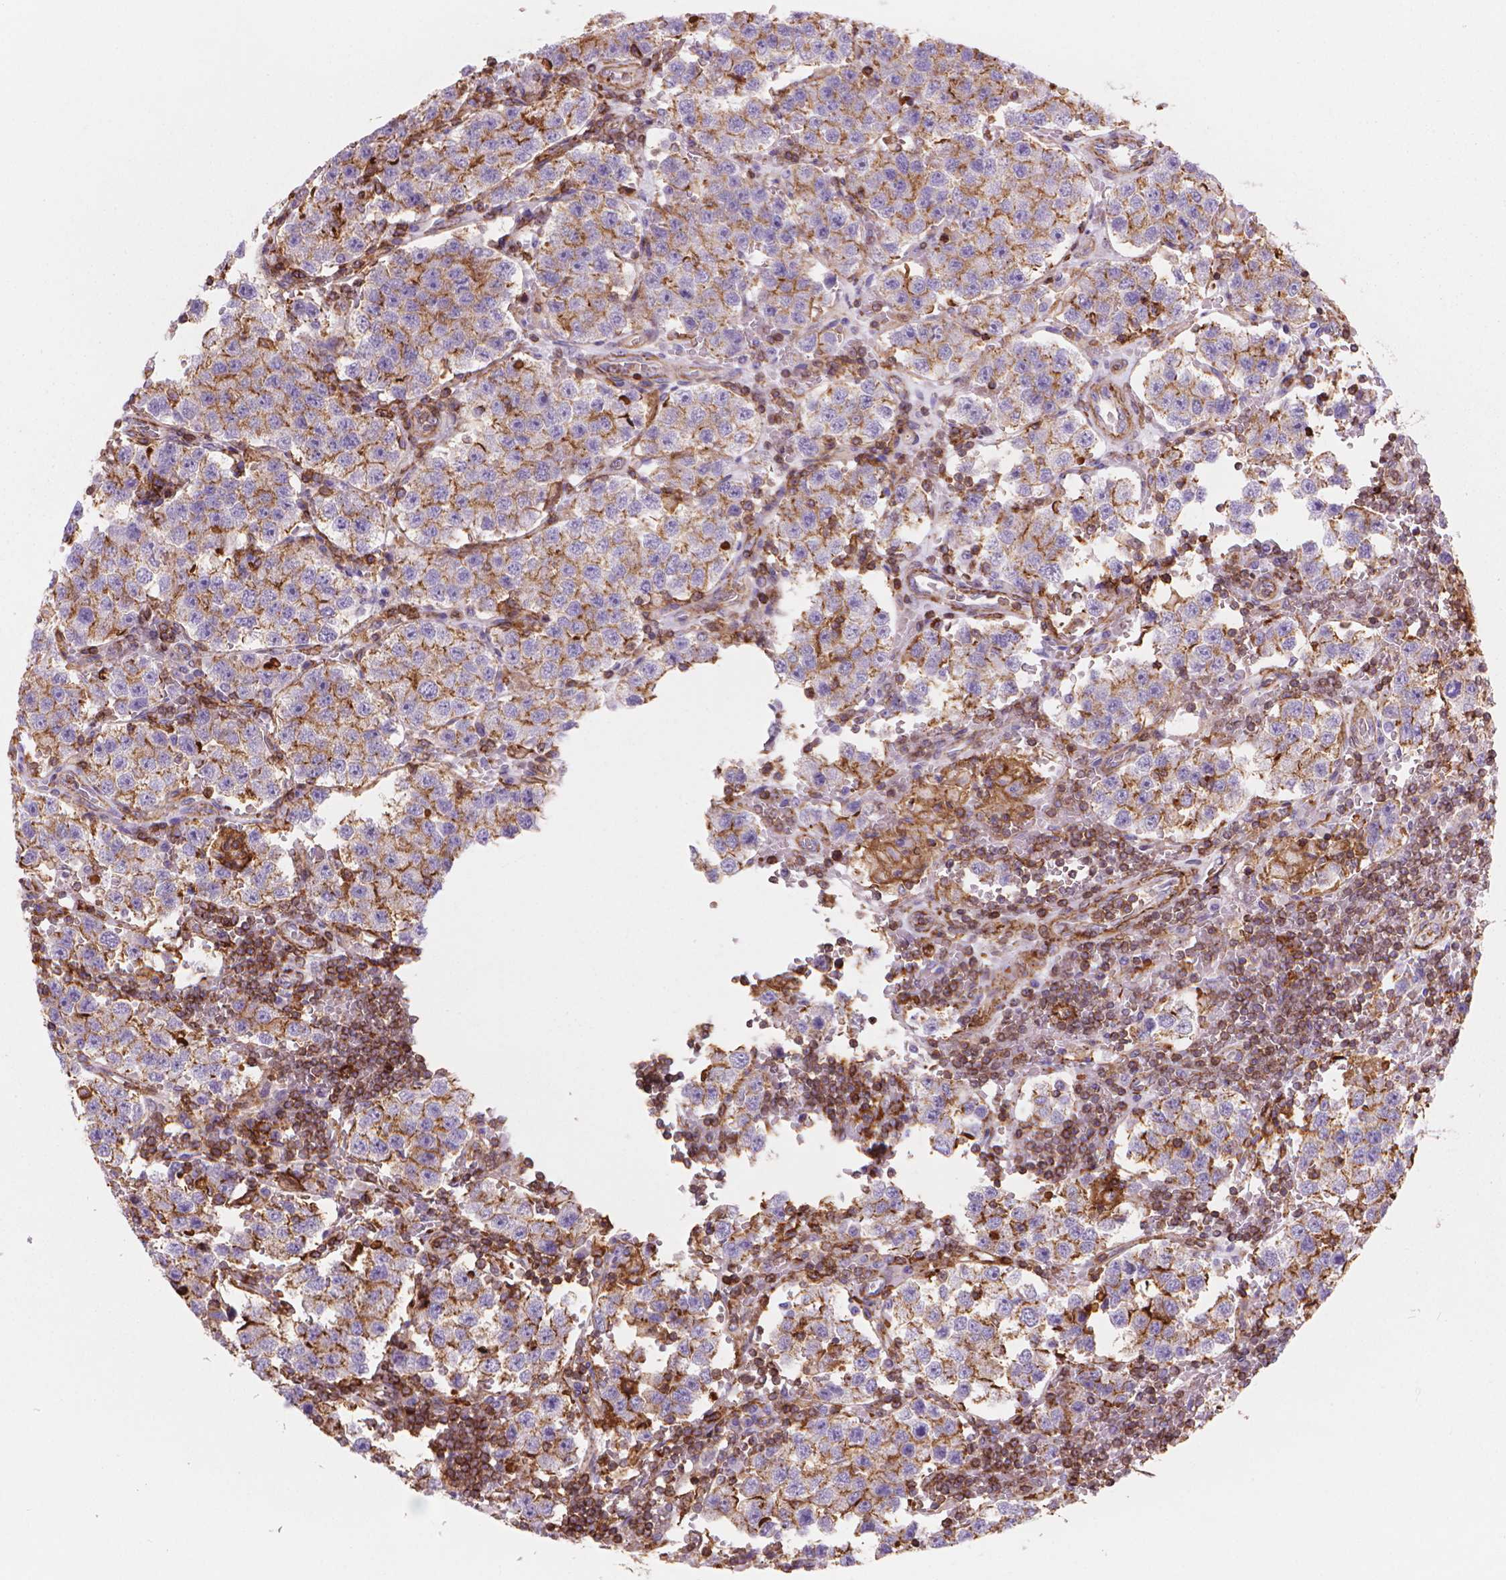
{"staining": {"intensity": "moderate", "quantity": ">75%", "location": "cytoplasmic/membranous"}, "tissue": "testis cancer", "cell_type": "Tumor cells", "image_type": "cancer", "snomed": [{"axis": "morphology", "description": "Seminoma, NOS"}, {"axis": "topography", "description": "Testis"}], "caption": "Immunohistochemical staining of human testis cancer (seminoma) shows medium levels of moderate cytoplasmic/membranous protein staining in about >75% of tumor cells.", "gene": "PATJ", "patient": {"sex": "male", "age": 37}}